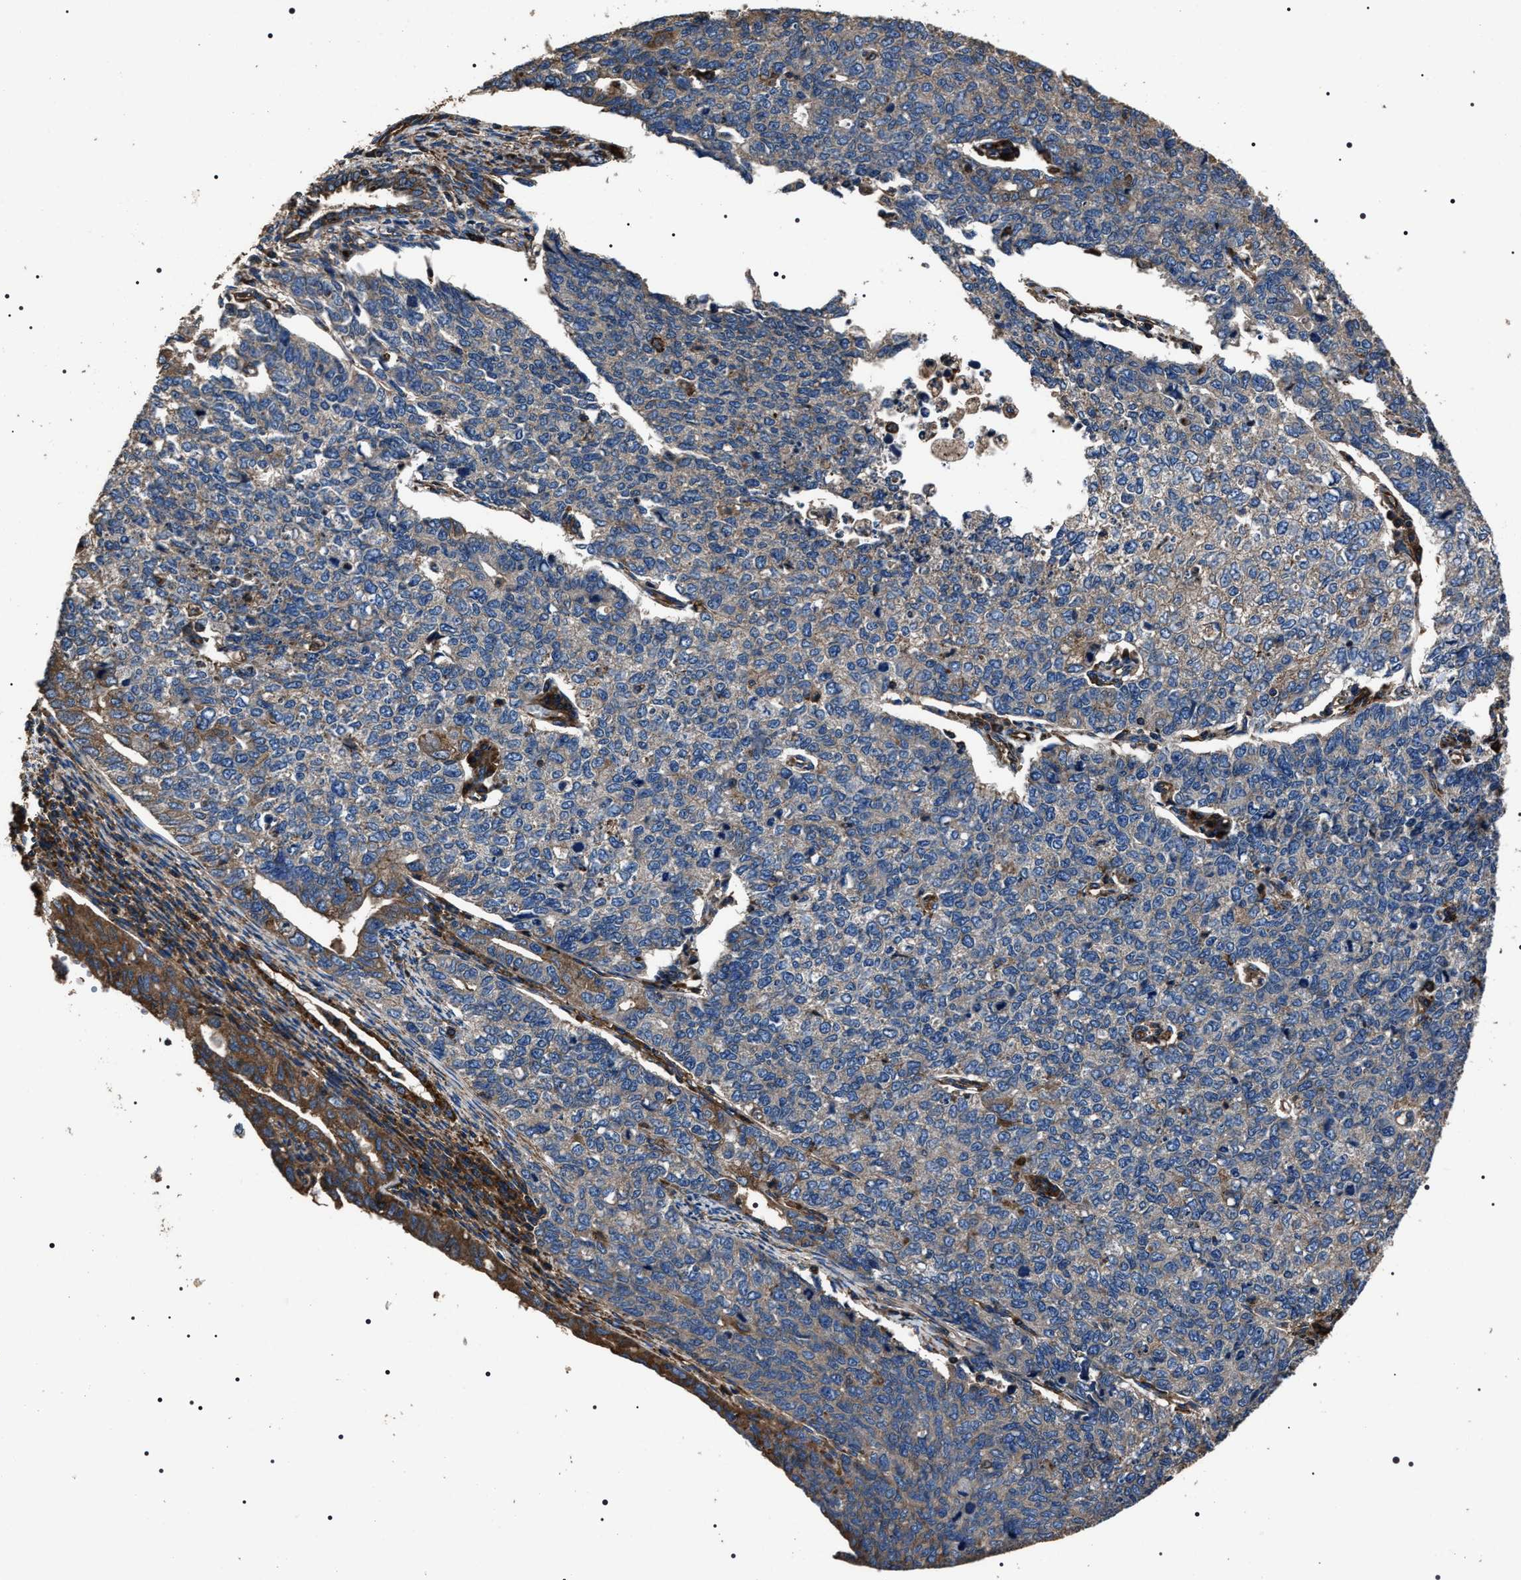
{"staining": {"intensity": "moderate", "quantity": "<25%", "location": "cytoplasmic/membranous"}, "tissue": "cervical cancer", "cell_type": "Tumor cells", "image_type": "cancer", "snomed": [{"axis": "morphology", "description": "Squamous cell carcinoma, NOS"}, {"axis": "topography", "description": "Cervix"}], "caption": "IHC image of cervical squamous cell carcinoma stained for a protein (brown), which displays low levels of moderate cytoplasmic/membranous staining in about <25% of tumor cells.", "gene": "HSCB", "patient": {"sex": "female", "age": 63}}